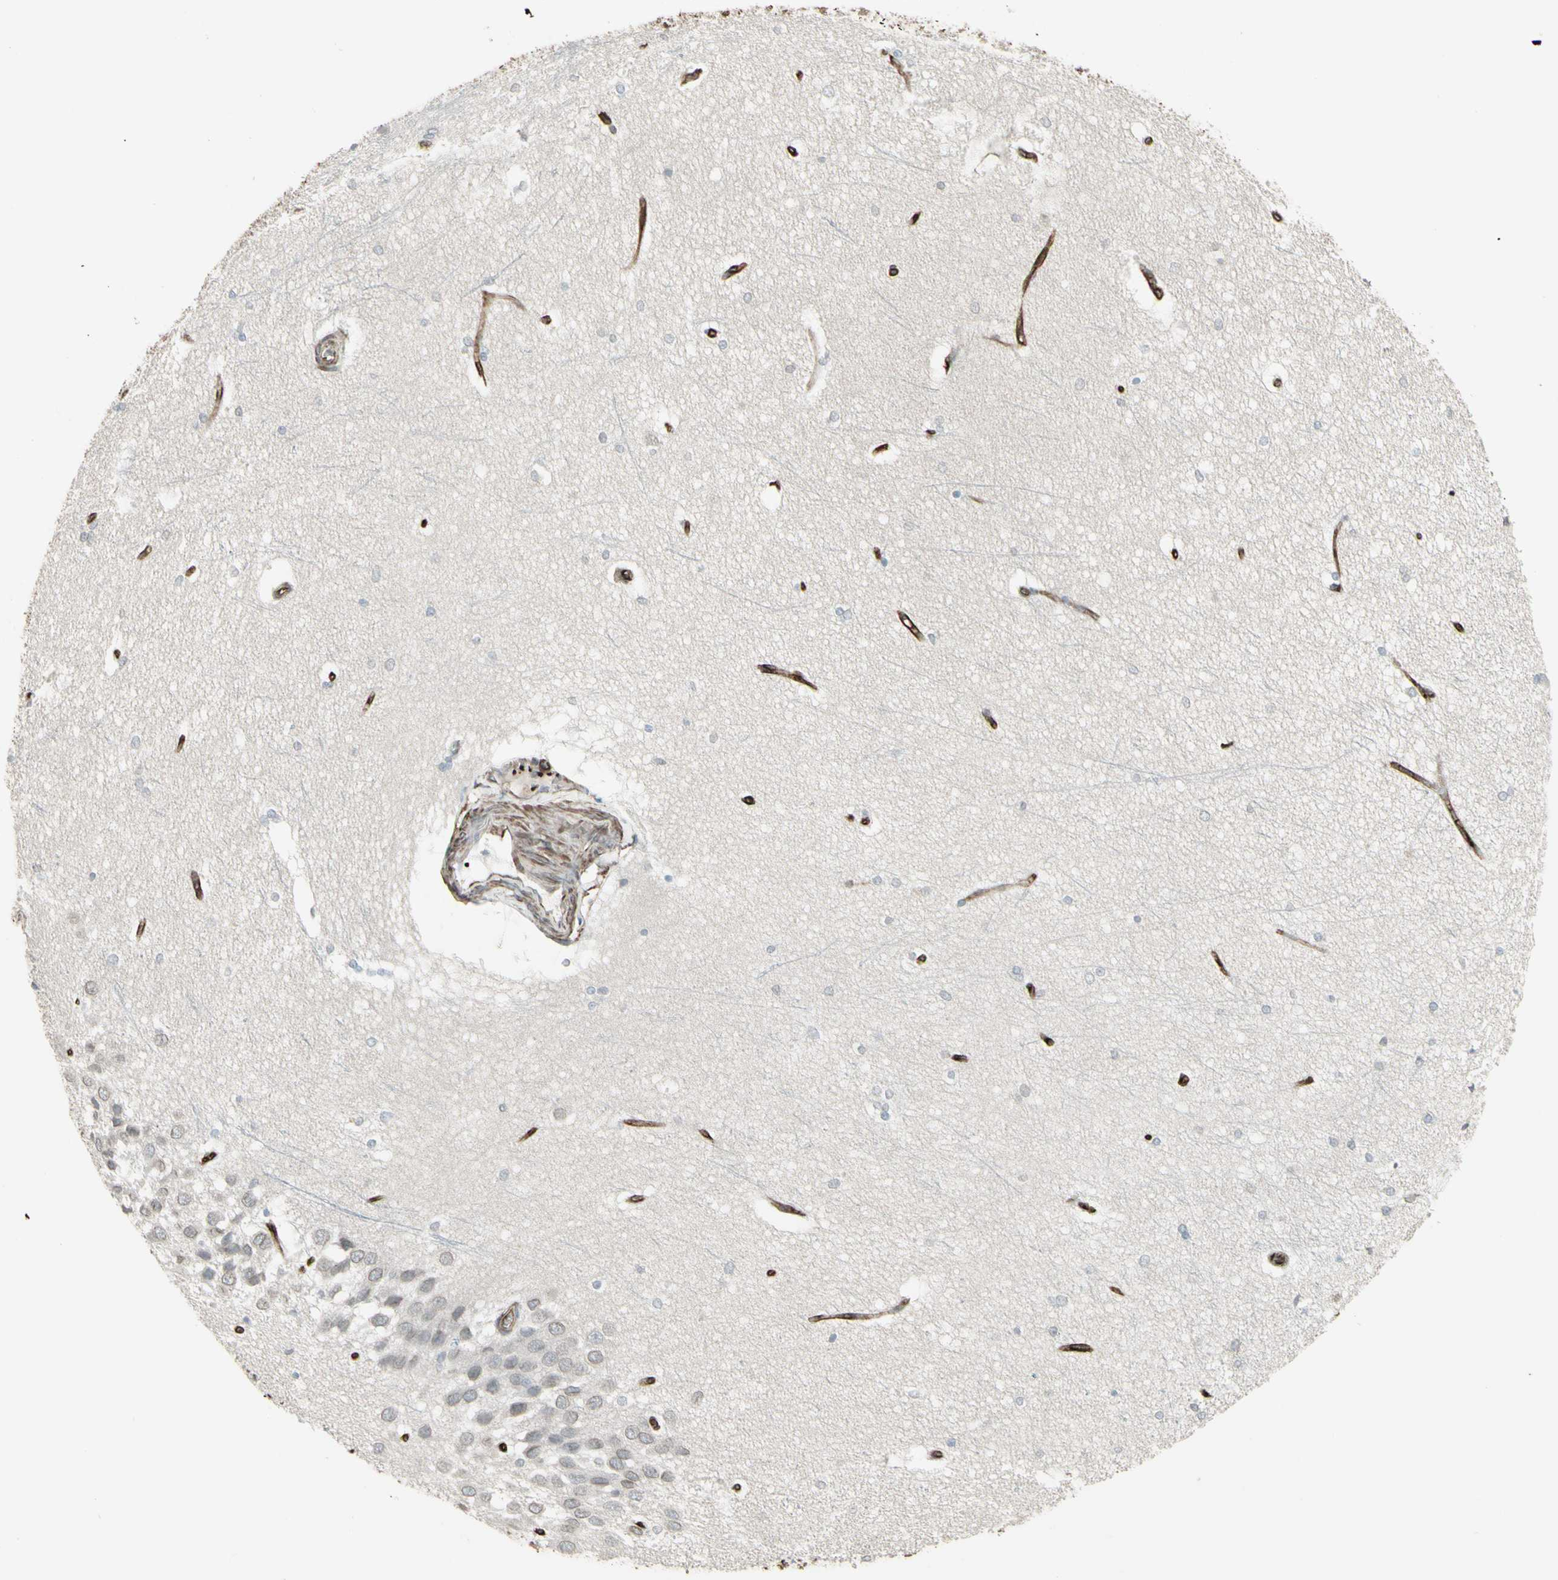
{"staining": {"intensity": "negative", "quantity": "none", "location": "none"}, "tissue": "hippocampus", "cell_type": "Glial cells", "image_type": "normal", "snomed": [{"axis": "morphology", "description": "Normal tissue, NOS"}, {"axis": "topography", "description": "Hippocampus"}], "caption": "Glial cells are negative for brown protein staining in normal hippocampus. (Brightfield microscopy of DAB (3,3'-diaminobenzidine) immunohistochemistry (IHC) at high magnification).", "gene": "DTX3L", "patient": {"sex": "female", "age": 19}}